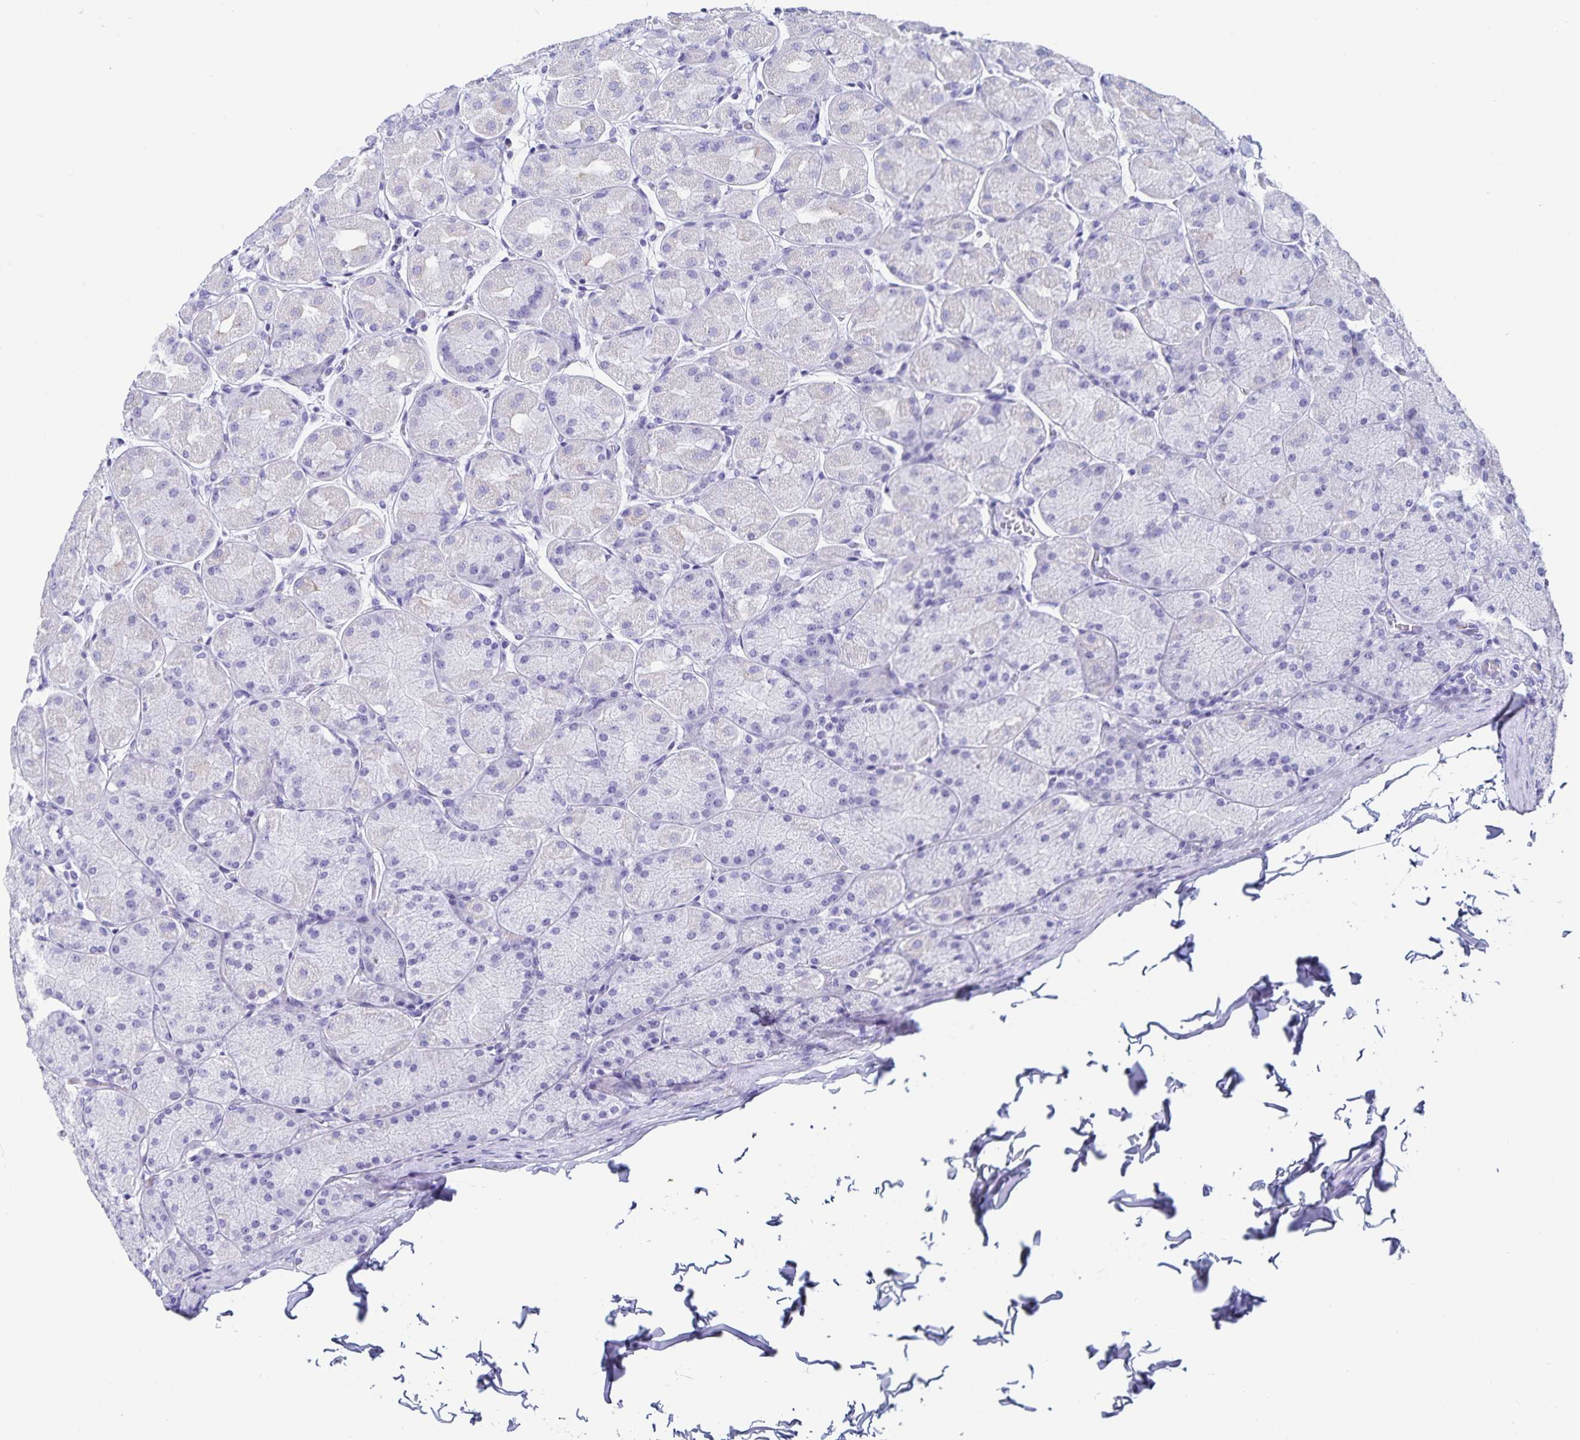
{"staining": {"intensity": "negative", "quantity": "none", "location": "none"}, "tissue": "stomach", "cell_type": "Glandular cells", "image_type": "normal", "snomed": [{"axis": "morphology", "description": "Normal tissue, NOS"}, {"axis": "topography", "description": "Stomach, upper"}], "caption": "Immunohistochemical staining of normal human stomach reveals no significant staining in glandular cells.", "gene": "C19orf73", "patient": {"sex": "female", "age": 56}}